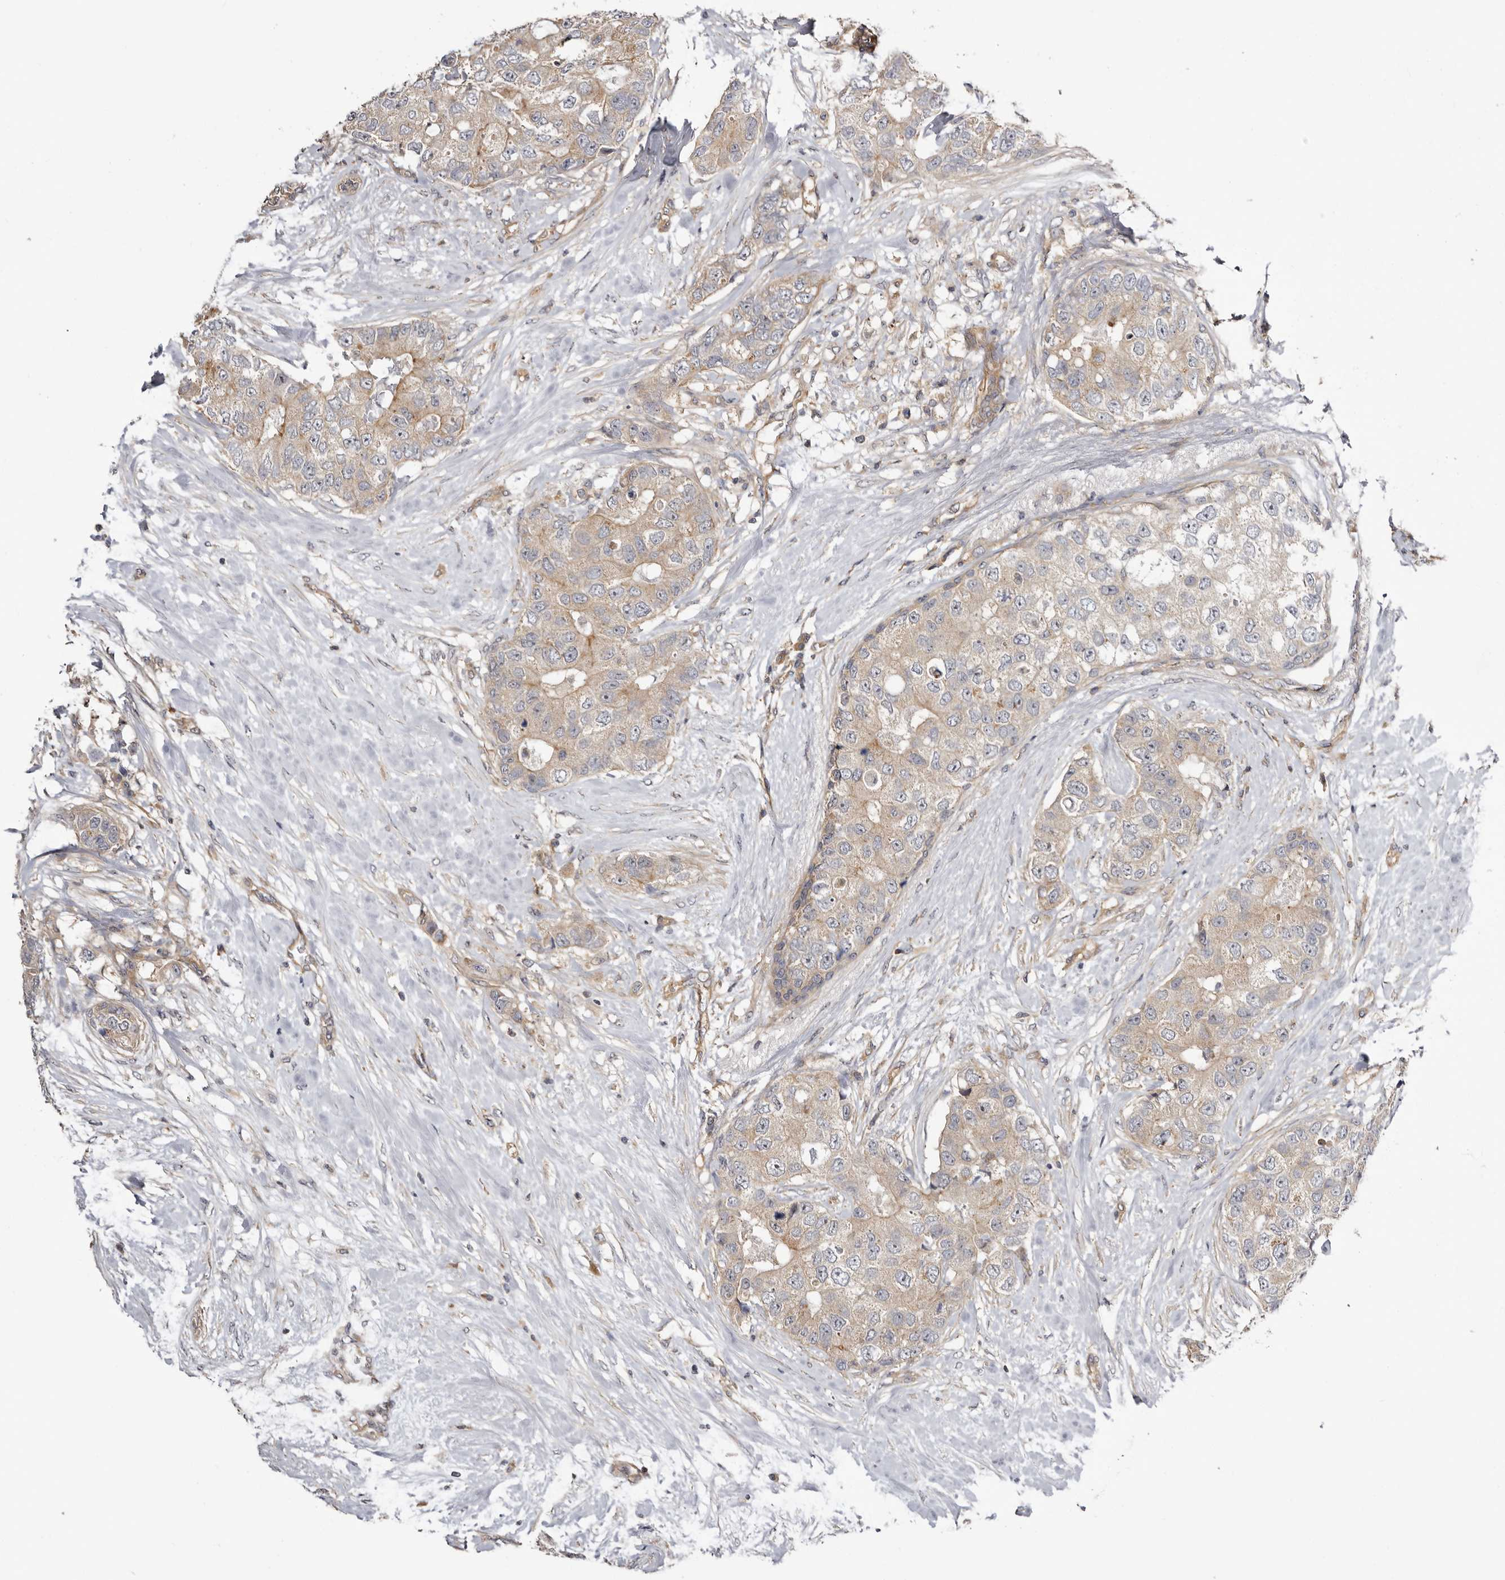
{"staining": {"intensity": "weak", "quantity": ">75%", "location": "cytoplasmic/membranous"}, "tissue": "breast cancer", "cell_type": "Tumor cells", "image_type": "cancer", "snomed": [{"axis": "morphology", "description": "Duct carcinoma"}, {"axis": "topography", "description": "Breast"}], "caption": "This micrograph demonstrates breast cancer (infiltrating ductal carcinoma) stained with immunohistochemistry to label a protein in brown. The cytoplasmic/membranous of tumor cells show weak positivity for the protein. Nuclei are counter-stained blue.", "gene": "PANK4", "patient": {"sex": "female", "age": 62}}